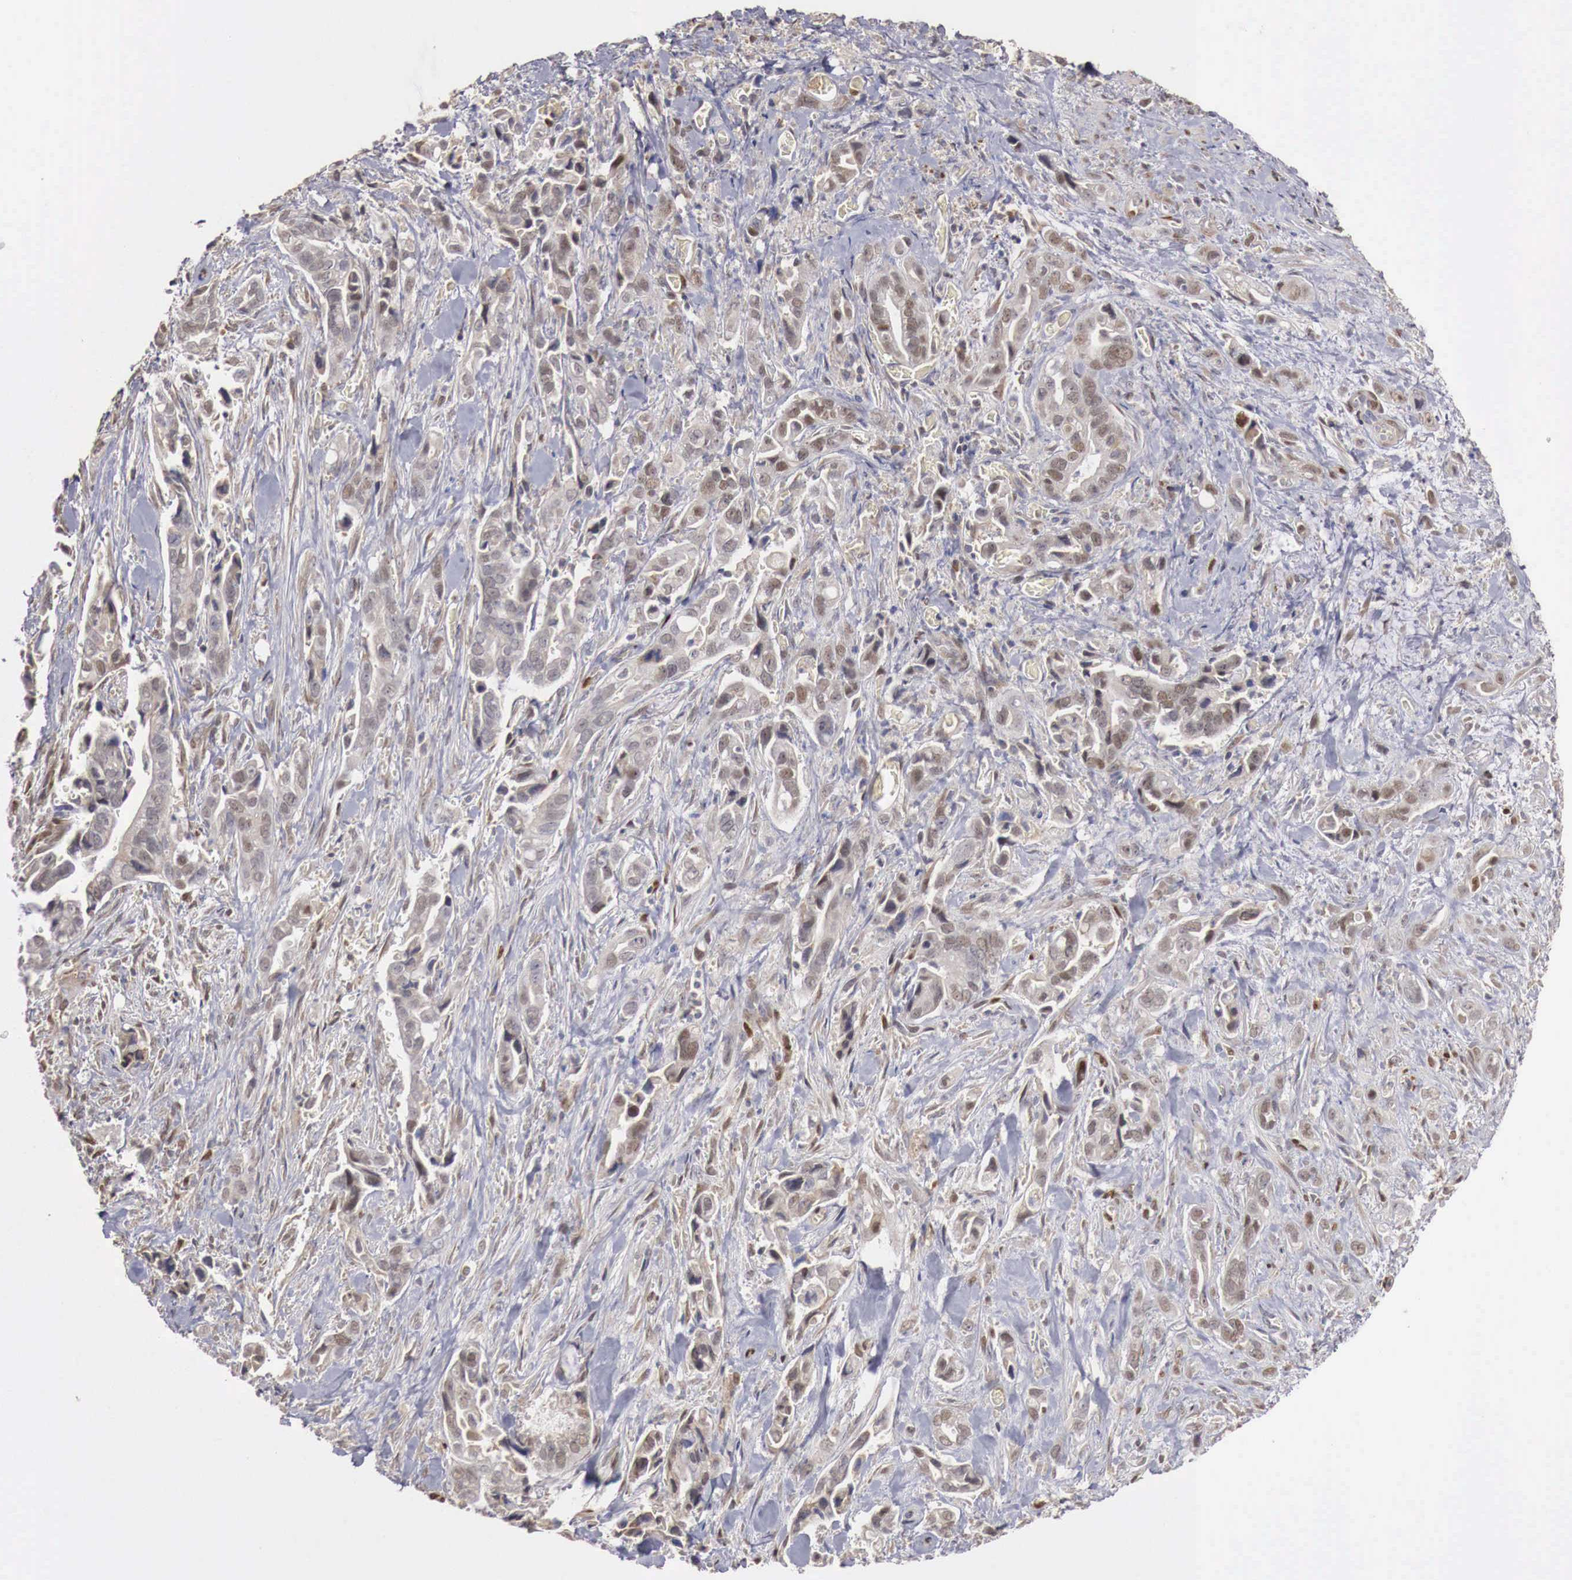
{"staining": {"intensity": "moderate", "quantity": "<25%", "location": "nuclear"}, "tissue": "pancreatic cancer", "cell_type": "Tumor cells", "image_type": "cancer", "snomed": [{"axis": "morphology", "description": "Adenocarcinoma, NOS"}, {"axis": "topography", "description": "Pancreas"}], "caption": "The micrograph demonstrates a brown stain indicating the presence of a protein in the nuclear of tumor cells in pancreatic adenocarcinoma. (DAB = brown stain, brightfield microscopy at high magnification).", "gene": "KHDRBS2", "patient": {"sex": "male", "age": 69}}